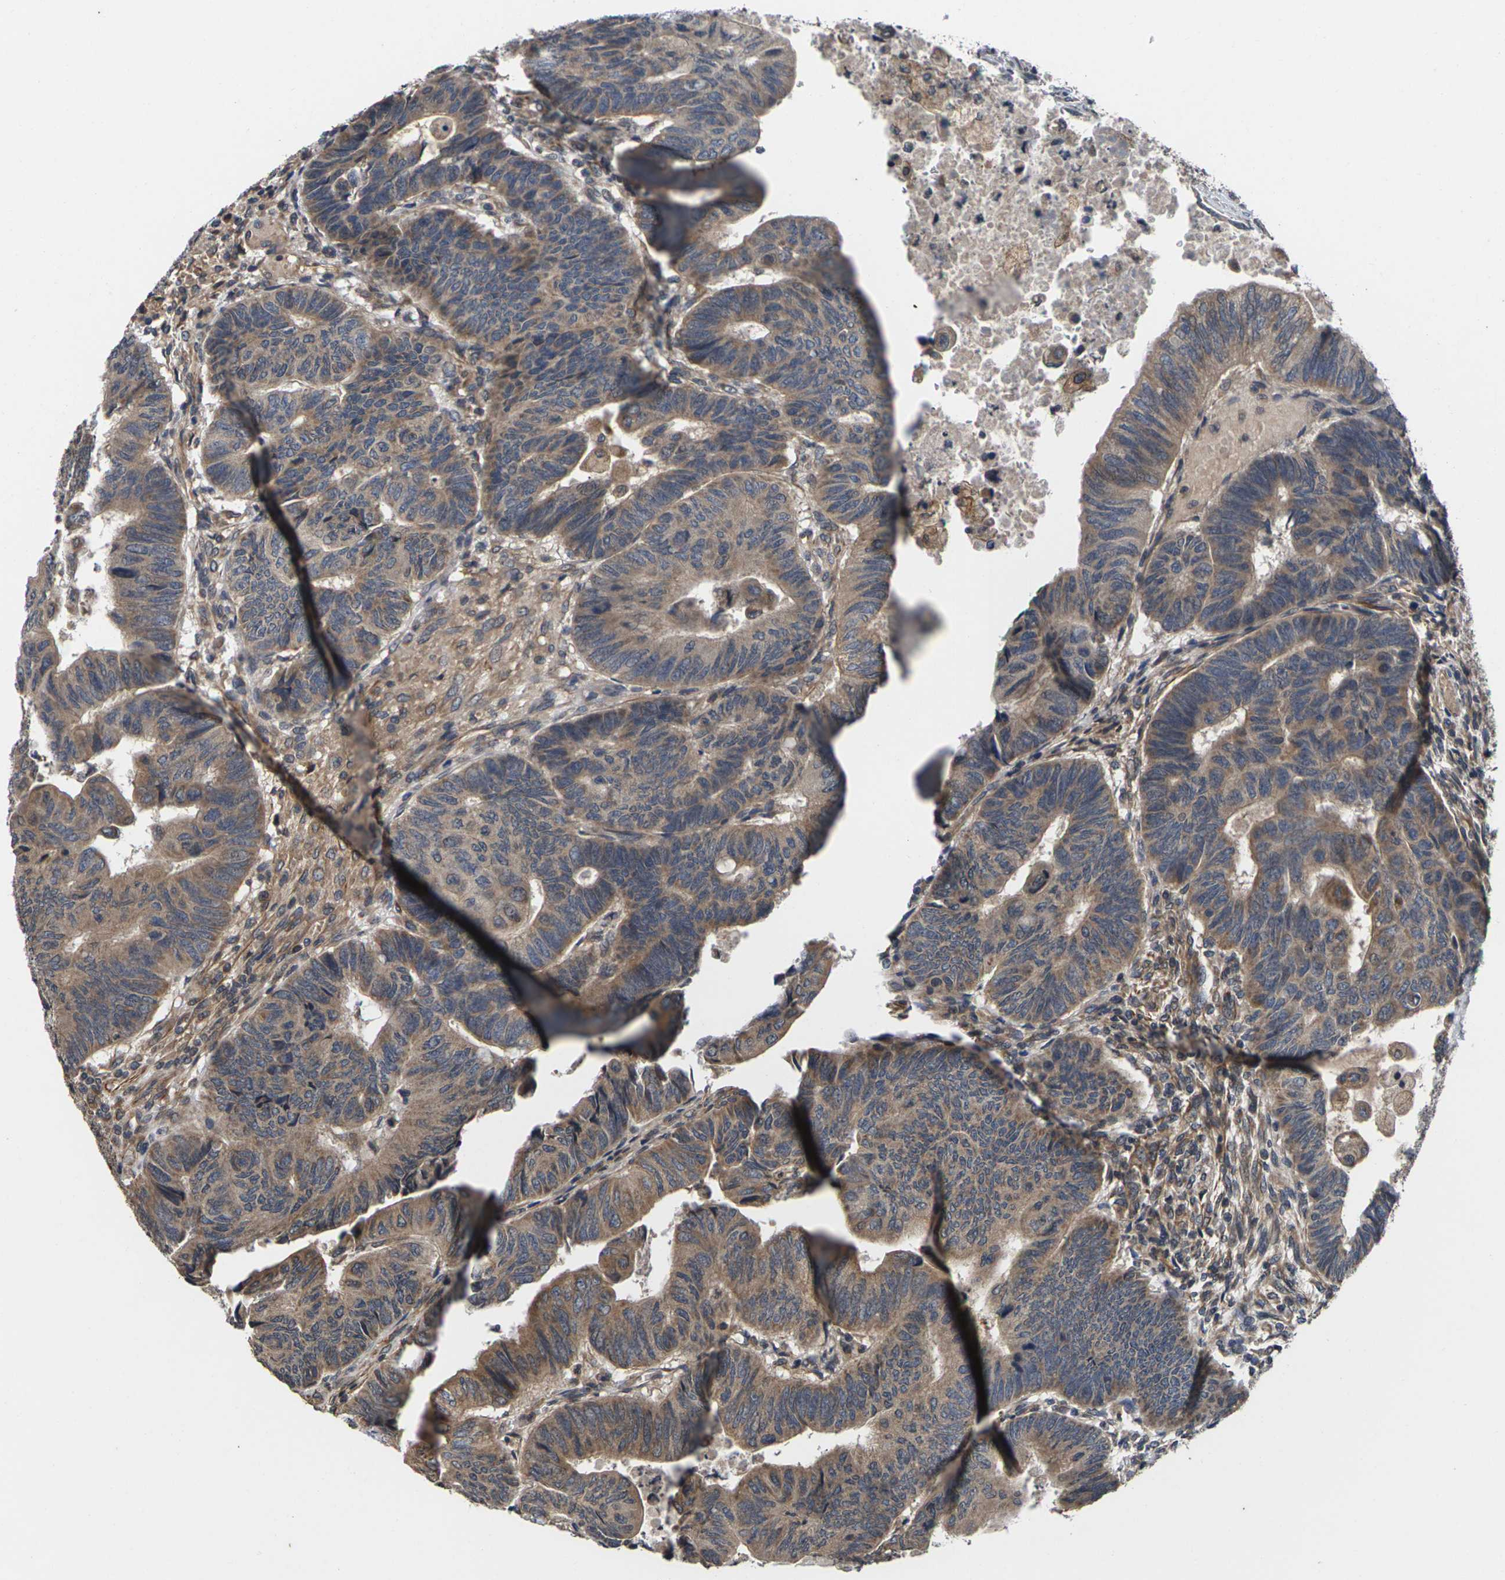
{"staining": {"intensity": "moderate", "quantity": ">75%", "location": "cytoplasmic/membranous"}, "tissue": "colorectal cancer", "cell_type": "Tumor cells", "image_type": "cancer", "snomed": [{"axis": "morphology", "description": "Normal tissue, NOS"}, {"axis": "morphology", "description": "Adenocarcinoma, NOS"}, {"axis": "topography", "description": "Rectum"}, {"axis": "topography", "description": "Peripheral nerve tissue"}], "caption": "Moderate cytoplasmic/membranous staining for a protein is identified in approximately >75% of tumor cells of colorectal cancer (adenocarcinoma) using immunohistochemistry (IHC).", "gene": "DKK2", "patient": {"sex": "male", "age": 92}}